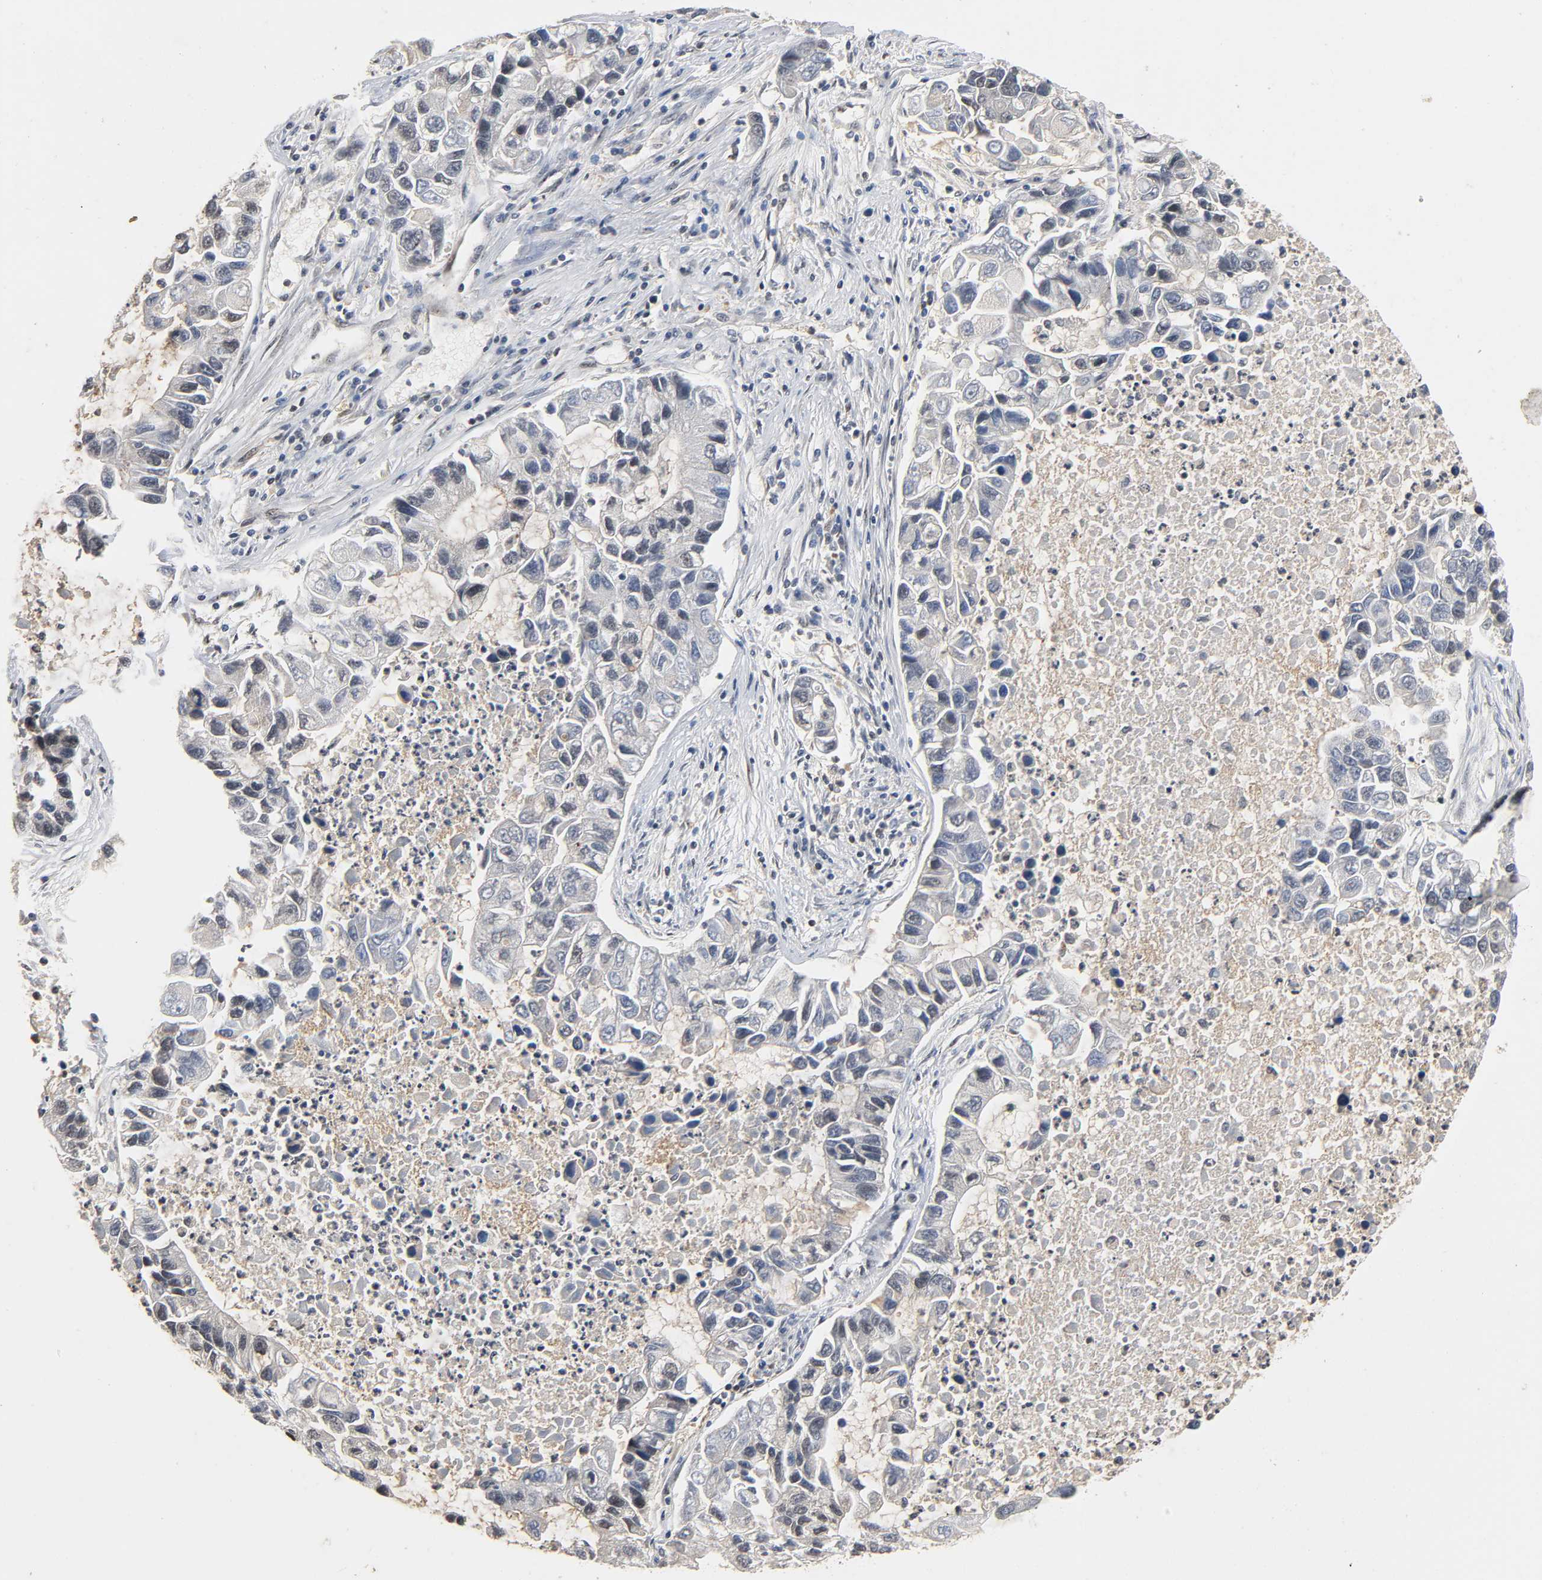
{"staining": {"intensity": "negative", "quantity": "none", "location": "none"}, "tissue": "lung cancer", "cell_type": "Tumor cells", "image_type": "cancer", "snomed": [{"axis": "morphology", "description": "Adenocarcinoma, NOS"}, {"axis": "topography", "description": "Lung"}], "caption": "This micrograph is of lung cancer (adenocarcinoma) stained with IHC to label a protein in brown with the nuclei are counter-stained blue. There is no staining in tumor cells. Nuclei are stained in blue.", "gene": "UBC", "patient": {"sex": "female", "age": 51}}